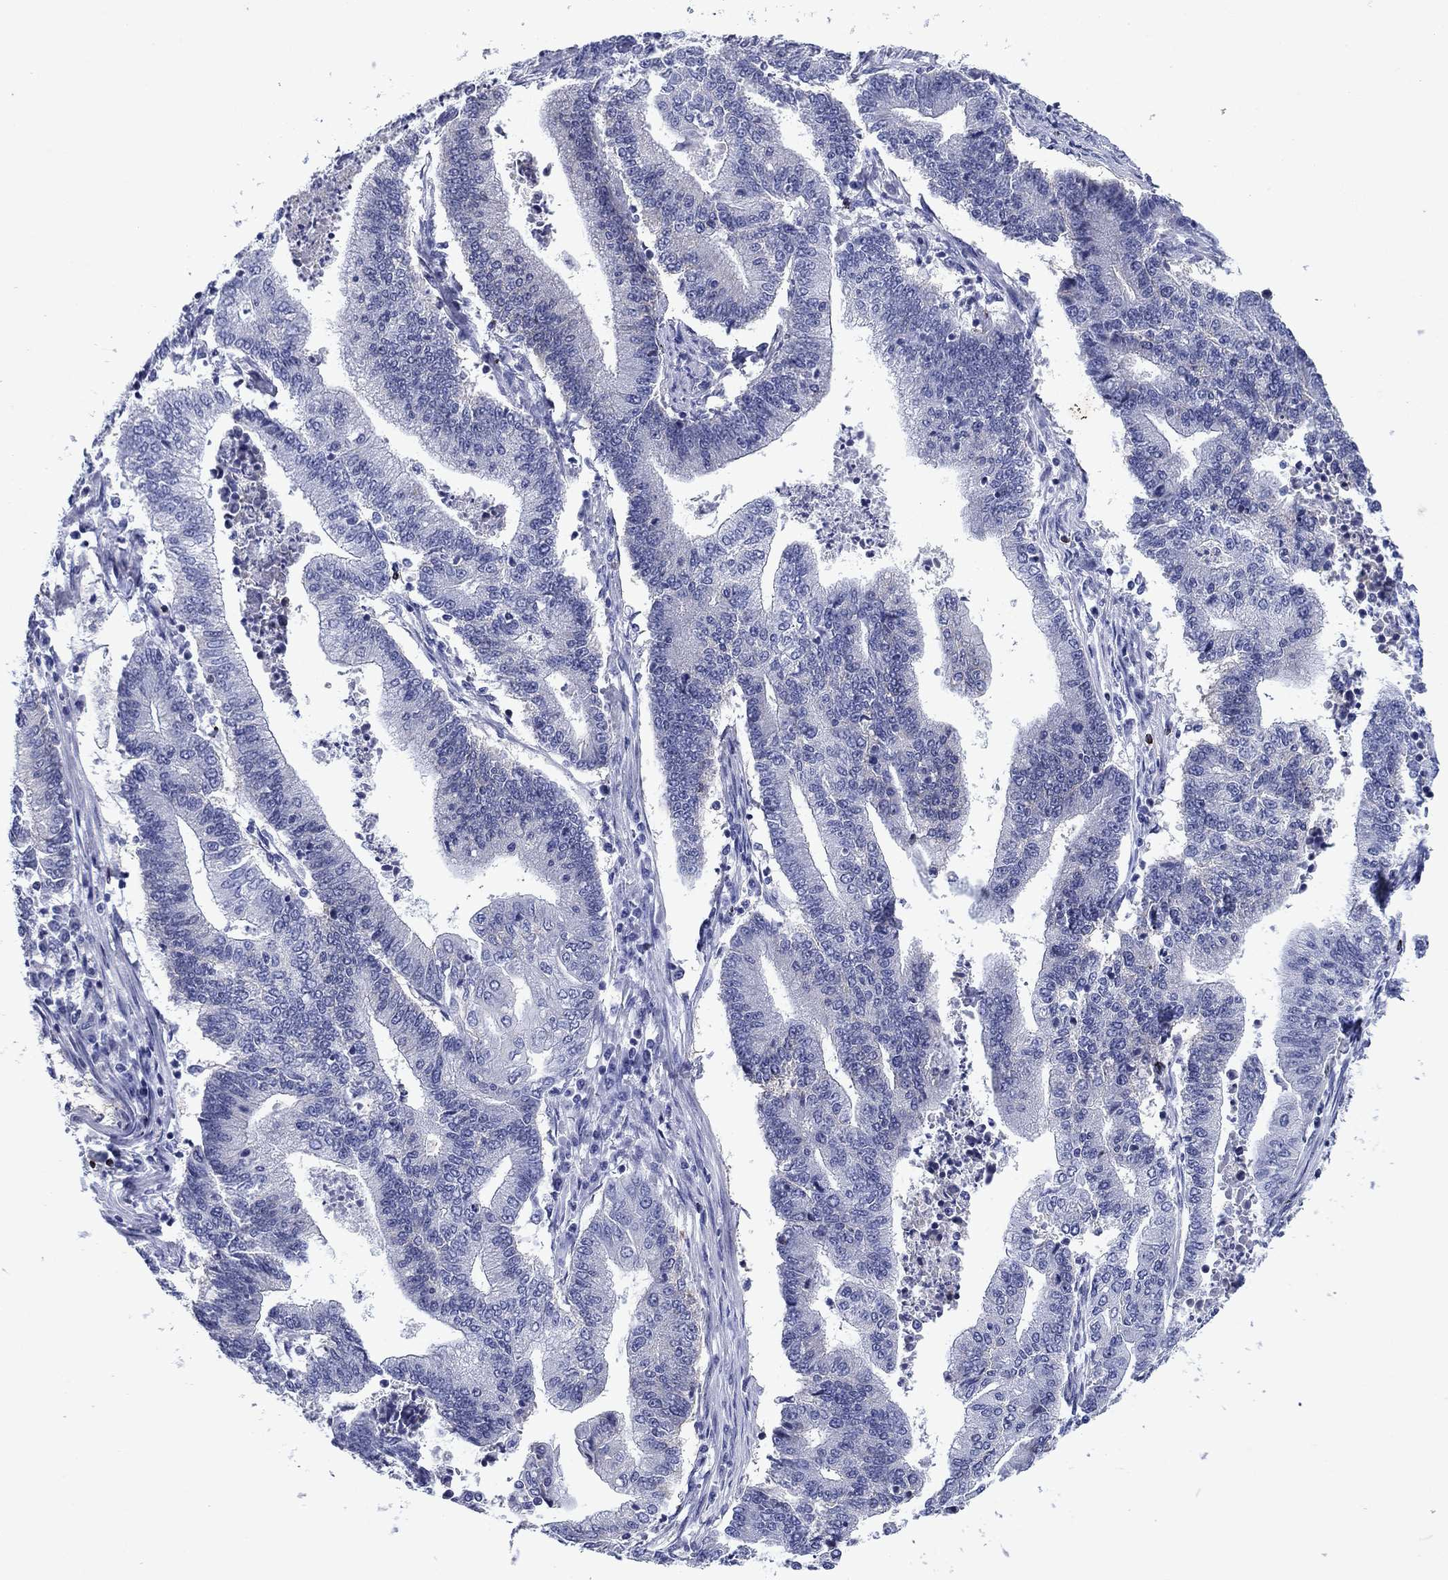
{"staining": {"intensity": "negative", "quantity": "none", "location": "none"}, "tissue": "endometrial cancer", "cell_type": "Tumor cells", "image_type": "cancer", "snomed": [{"axis": "morphology", "description": "Adenocarcinoma, NOS"}, {"axis": "topography", "description": "Uterus"}, {"axis": "topography", "description": "Endometrium"}], "caption": "This is an immunohistochemistry micrograph of human adenocarcinoma (endometrial). There is no staining in tumor cells.", "gene": "GZMK", "patient": {"sex": "female", "age": 54}}